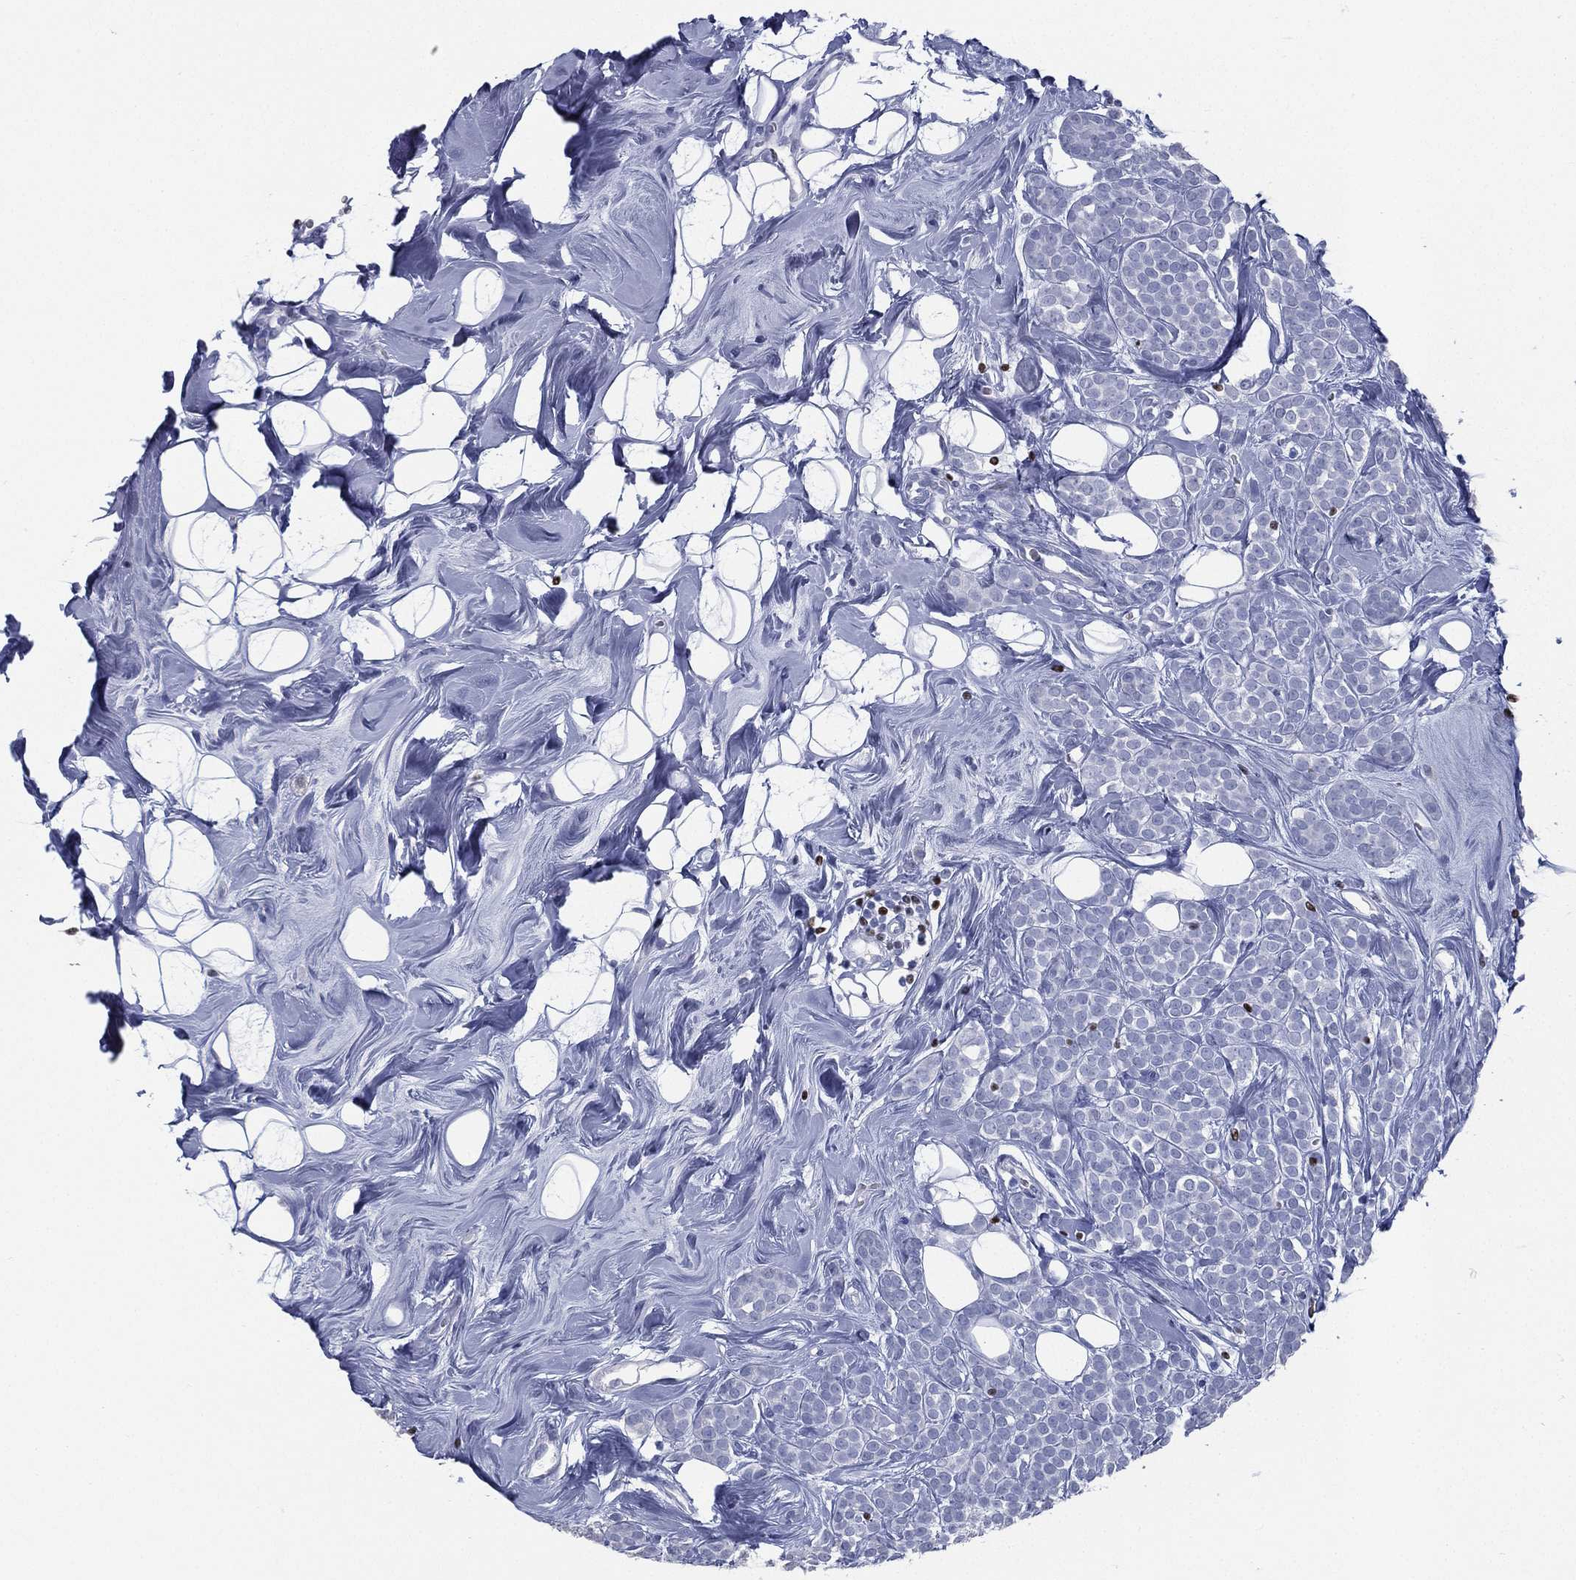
{"staining": {"intensity": "negative", "quantity": "none", "location": "none"}, "tissue": "breast cancer", "cell_type": "Tumor cells", "image_type": "cancer", "snomed": [{"axis": "morphology", "description": "Lobular carcinoma"}, {"axis": "topography", "description": "Breast"}], "caption": "Breast lobular carcinoma stained for a protein using IHC displays no positivity tumor cells.", "gene": "PYHIN1", "patient": {"sex": "female", "age": 49}}